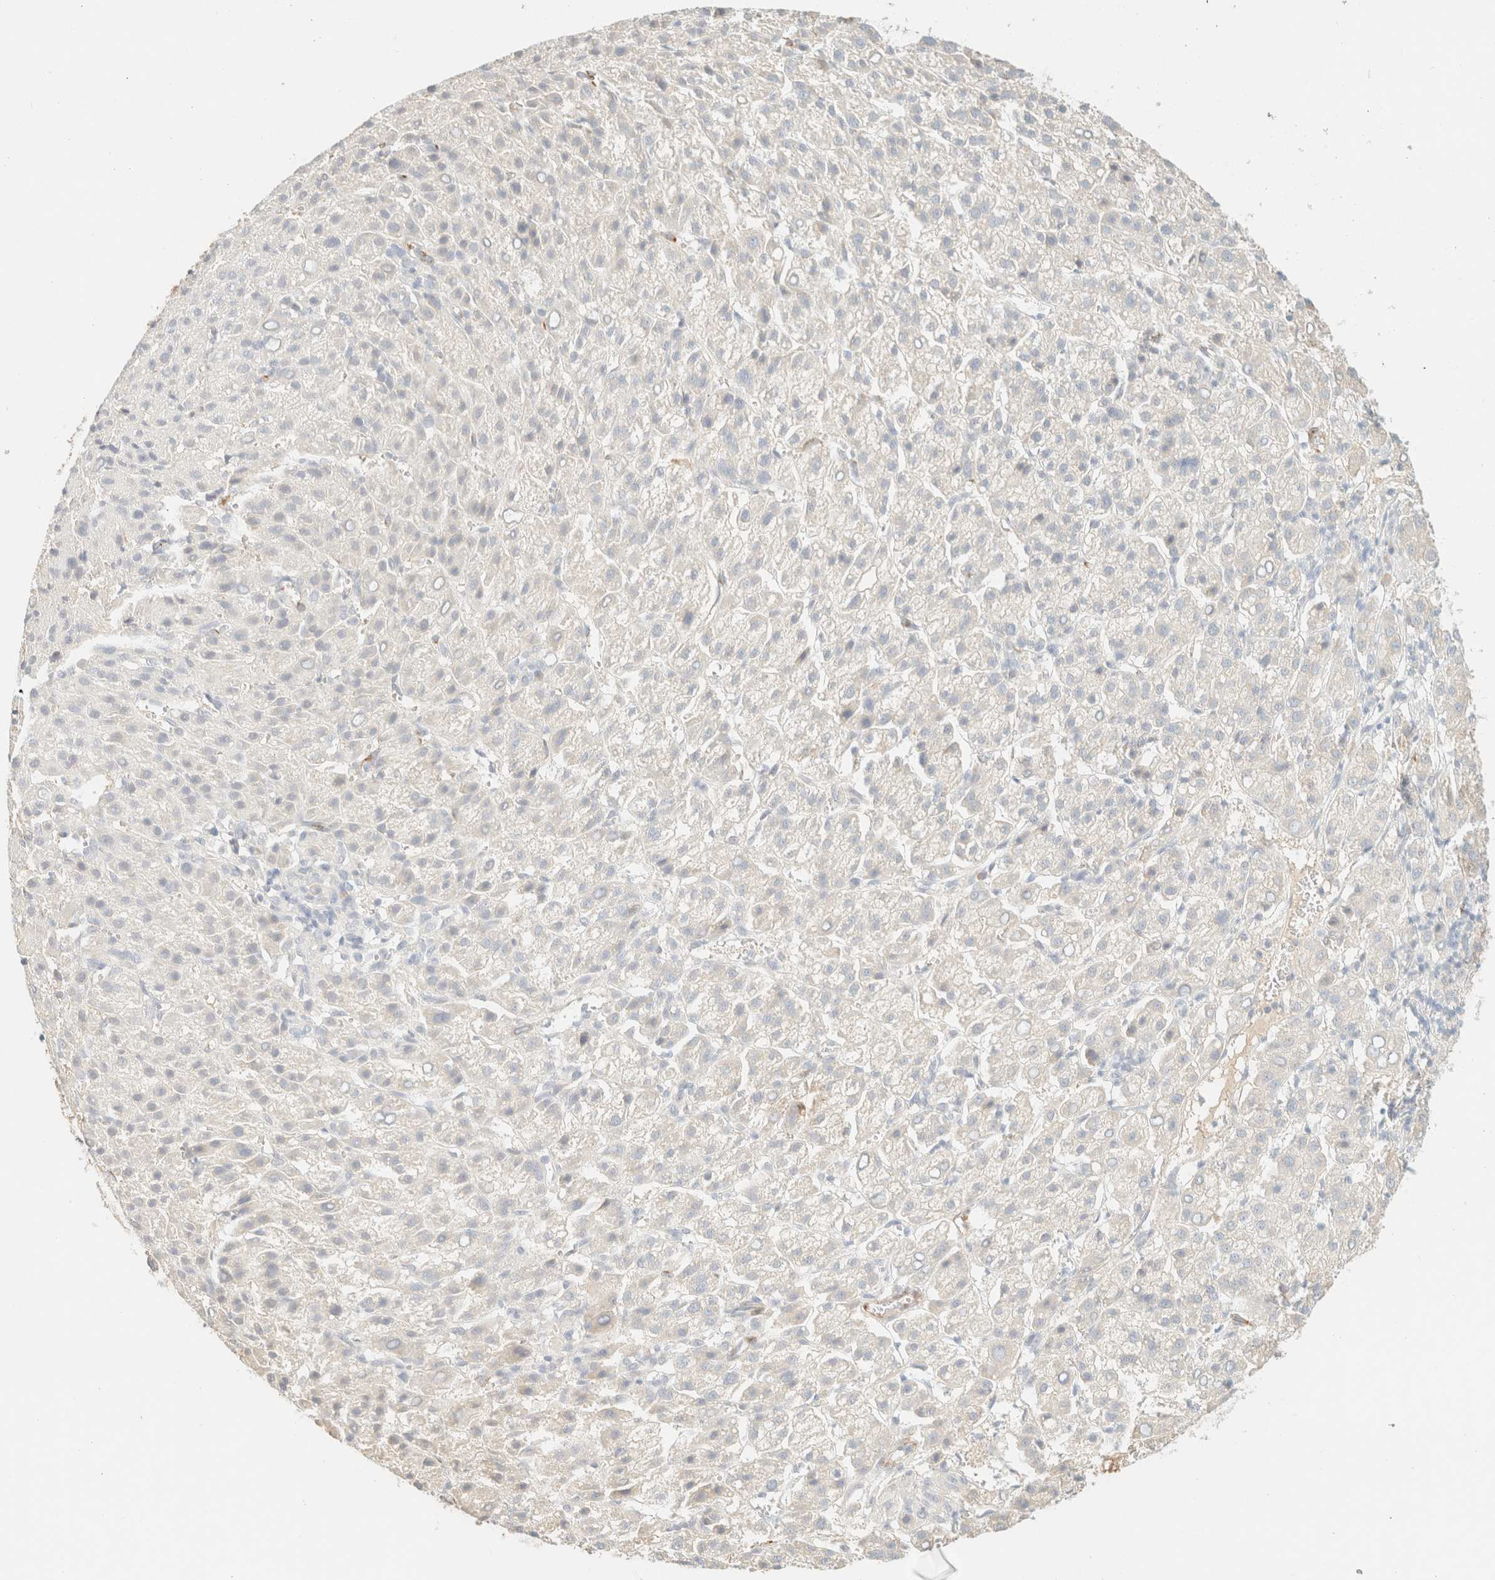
{"staining": {"intensity": "negative", "quantity": "none", "location": "none"}, "tissue": "liver cancer", "cell_type": "Tumor cells", "image_type": "cancer", "snomed": [{"axis": "morphology", "description": "Carcinoma, Hepatocellular, NOS"}, {"axis": "topography", "description": "Liver"}], "caption": "Protein analysis of liver cancer exhibits no significant positivity in tumor cells. (DAB IHC with hematoxylin counter stain).", "gene": "SPARCL1", "patient": {"sex": "female", "age": 58}}